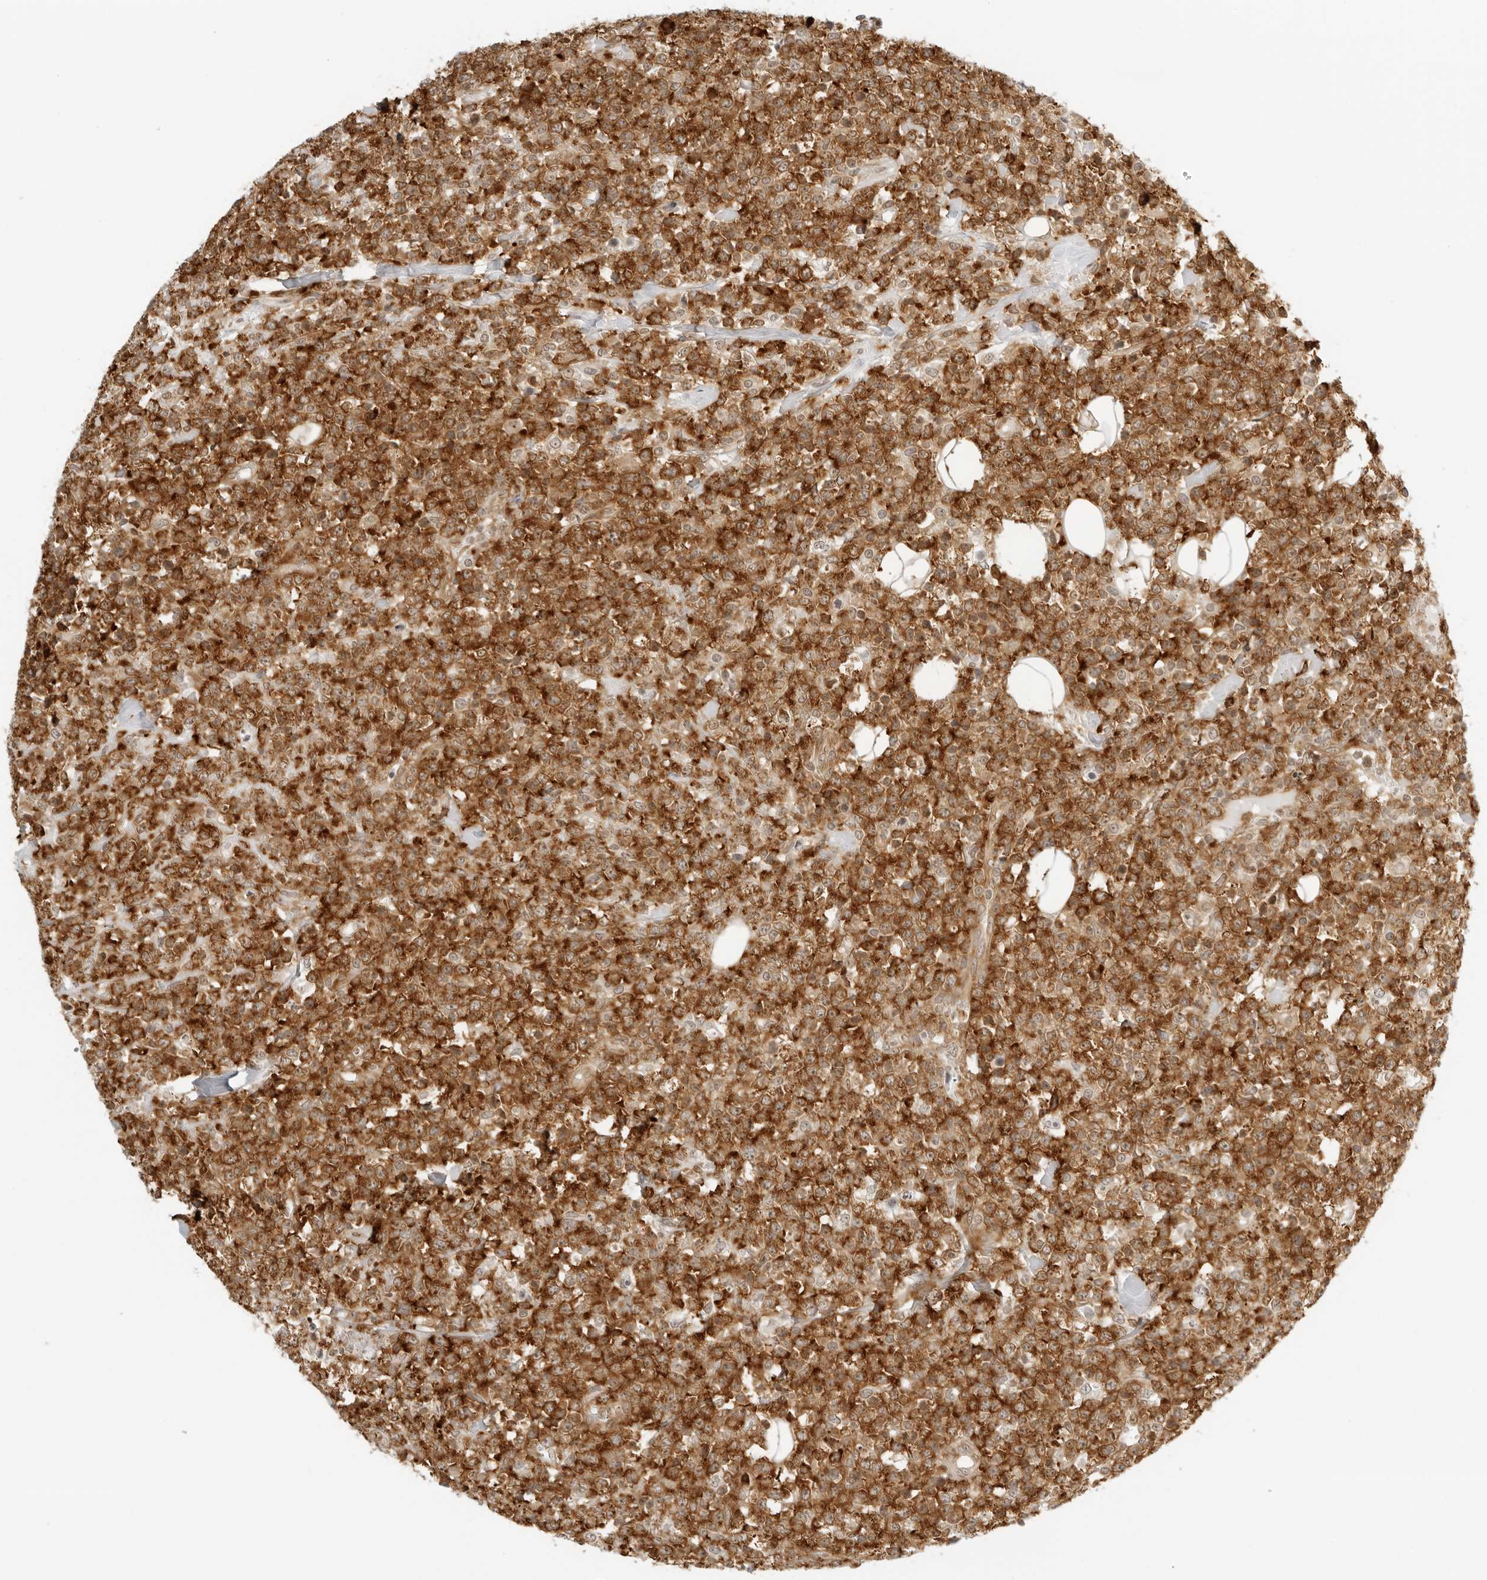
{"staining": {"intensity": "strong", "quantity": ">75%", "location": "cytoplasmic/membranous"}, "tissue": "lymphoma", "cell_type": "Tumor cells", "image_type": "cancer", "snomed": [{"axis": "morphology", "description": "Malignant lymphoma, non-Hodgkin's type, High grade"}, {"axis": "topography", "description": "Colon"}], "caption": "There is high levels of strong cytoplasmic/membranous staining in tumor cells of lymphoma, as demonstrated by immunohistochemical staining (brown color).", "gene": "EIF4G1", "patient": {"sex": "female", "age": 53}}